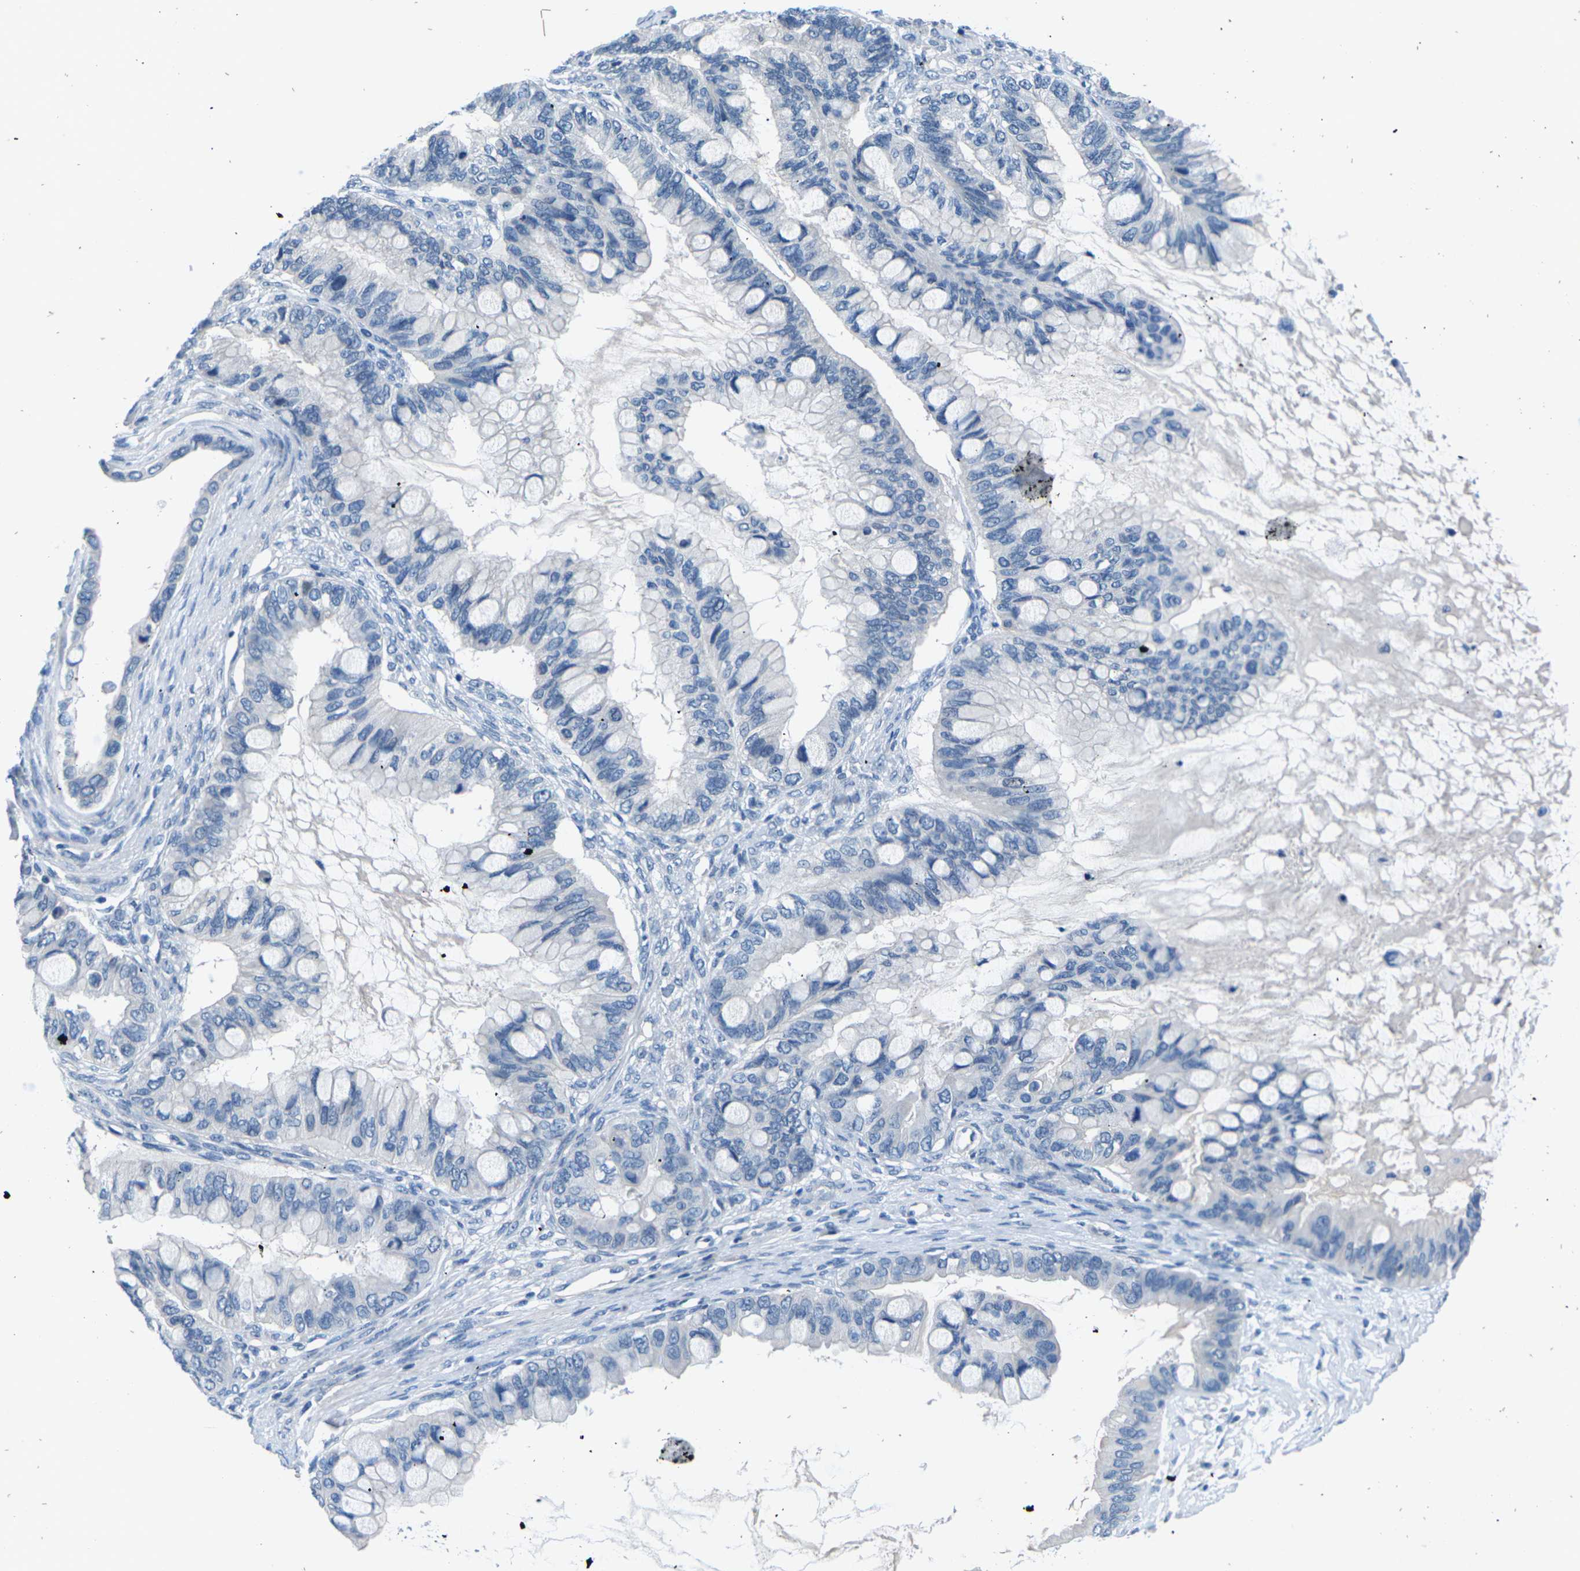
{"staining": {"intensity": "negative", "quantity": "none", "location": "none"}, "tissue": "ovarian cancer", "cell_type": "Tumor cells", "image_type": "cancer", "snomed": [{"axis": "morphology", "description": "Cystadenocarcinoma, mucinous, NOS"}, {"axis": "topography", "description": "Ovary"}], "caption": "The photomicrograph shows no significant positivity in tumor cells of ovarian mucinous cystadenocarcinoma.", "gene": "UMOD", "patient": {"sex": "female", "age": 80}}